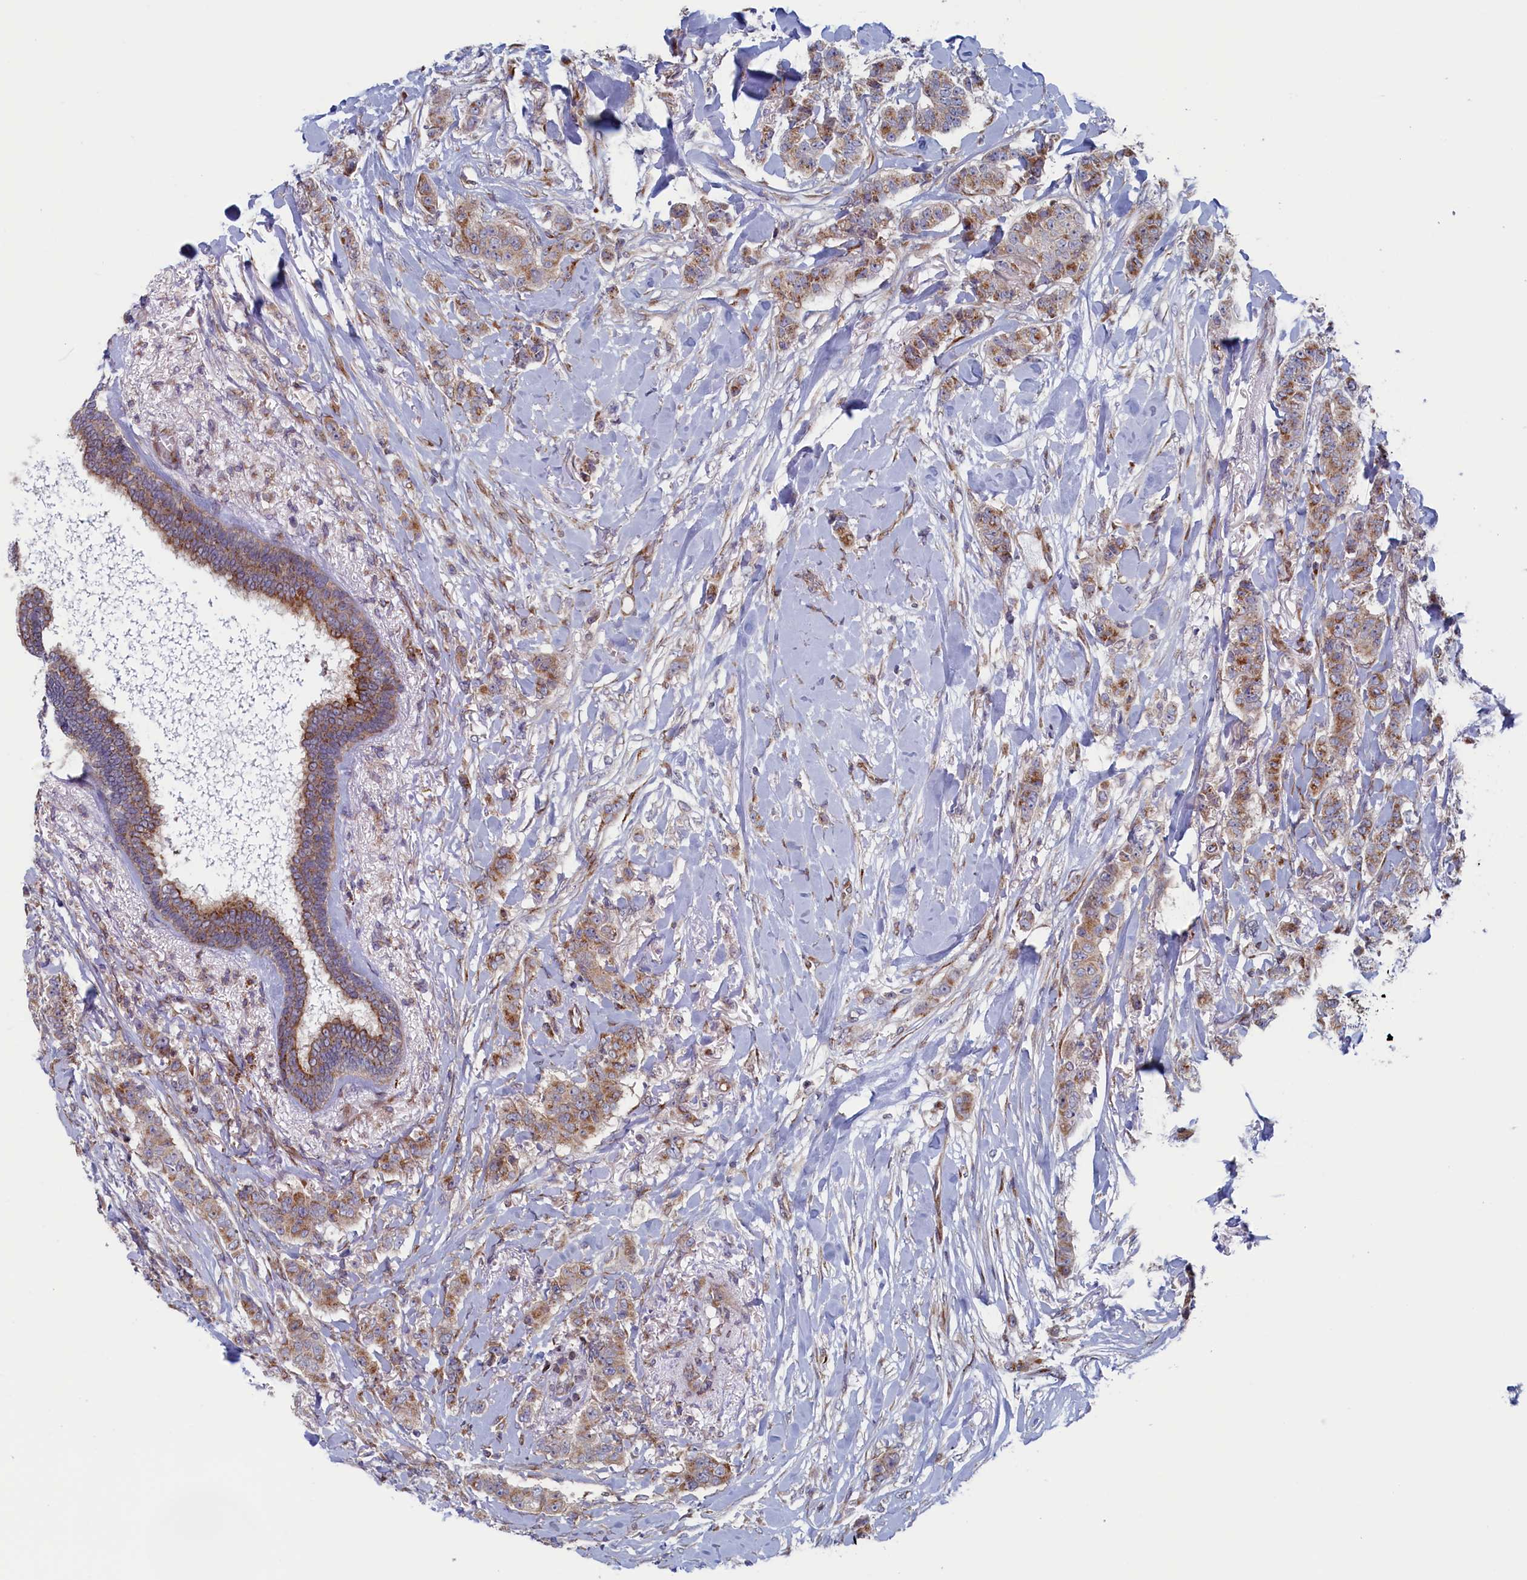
{"staining": {"intensity": "moderate", "quantity": ">75%", "location": "cytoplasmic/membranous"}, "tissue": "breast cancer", "cell_type": "Tumor cells", "image_type": "cancer", "snomed": [{"axis": "morphology", "description": "Duct carcinoma"}, {"axis": "topography", "description": "Breast"}], "caption": "A high-resolution micrograph shows immunohistochemistry (IHC) staining of breast infiltrating ductal carcinoma, which reveals moderate cytoplasmic/membranous staining in about >75% of tumor cells.", "gene": "MTFMT", "patient": {"sex": "female", "age": 40}}